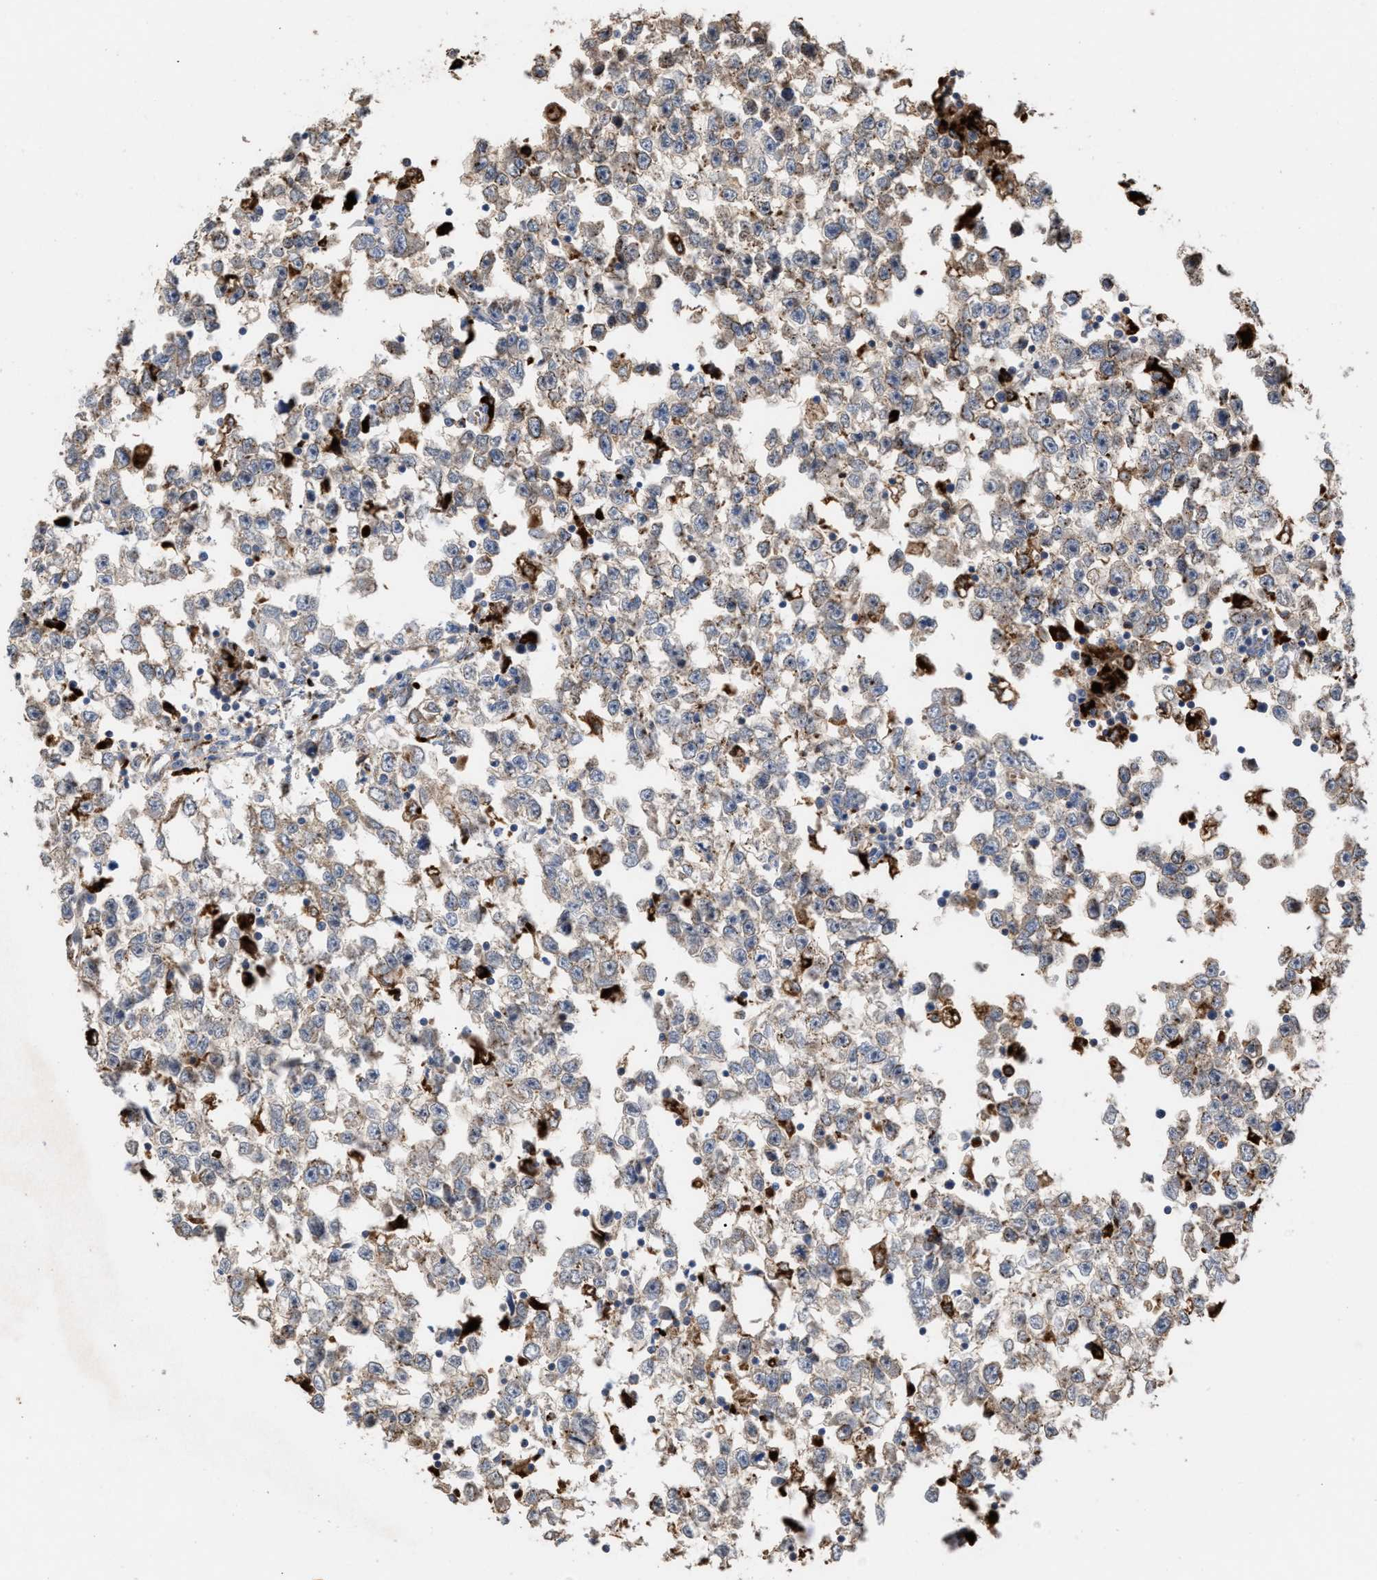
{"staining": {"intensity": "weak", "quantity": ">75%", "location": "cytoplasmic/membranous"}, "tissue": "testis cancer", "cell_type": "Tumor cells", "image_type": "cancer", "snomed": [{"axis": "morphology", "description": "Seminoma, NOS"}, {"axis": "morphology", "description": "Carcinoma, Embryonal, NOS"}, {"axis": "topography", "description": "Testis"}], "caption": "Brown immunohistochemical staining in testis cancer (embryonal carcinoma) demonstrates weak cytoplasmic/membranous staining in about >75% of tumor cells.", "gene": "ELMO3", "patient": {"sex": "male", "age": 51}}